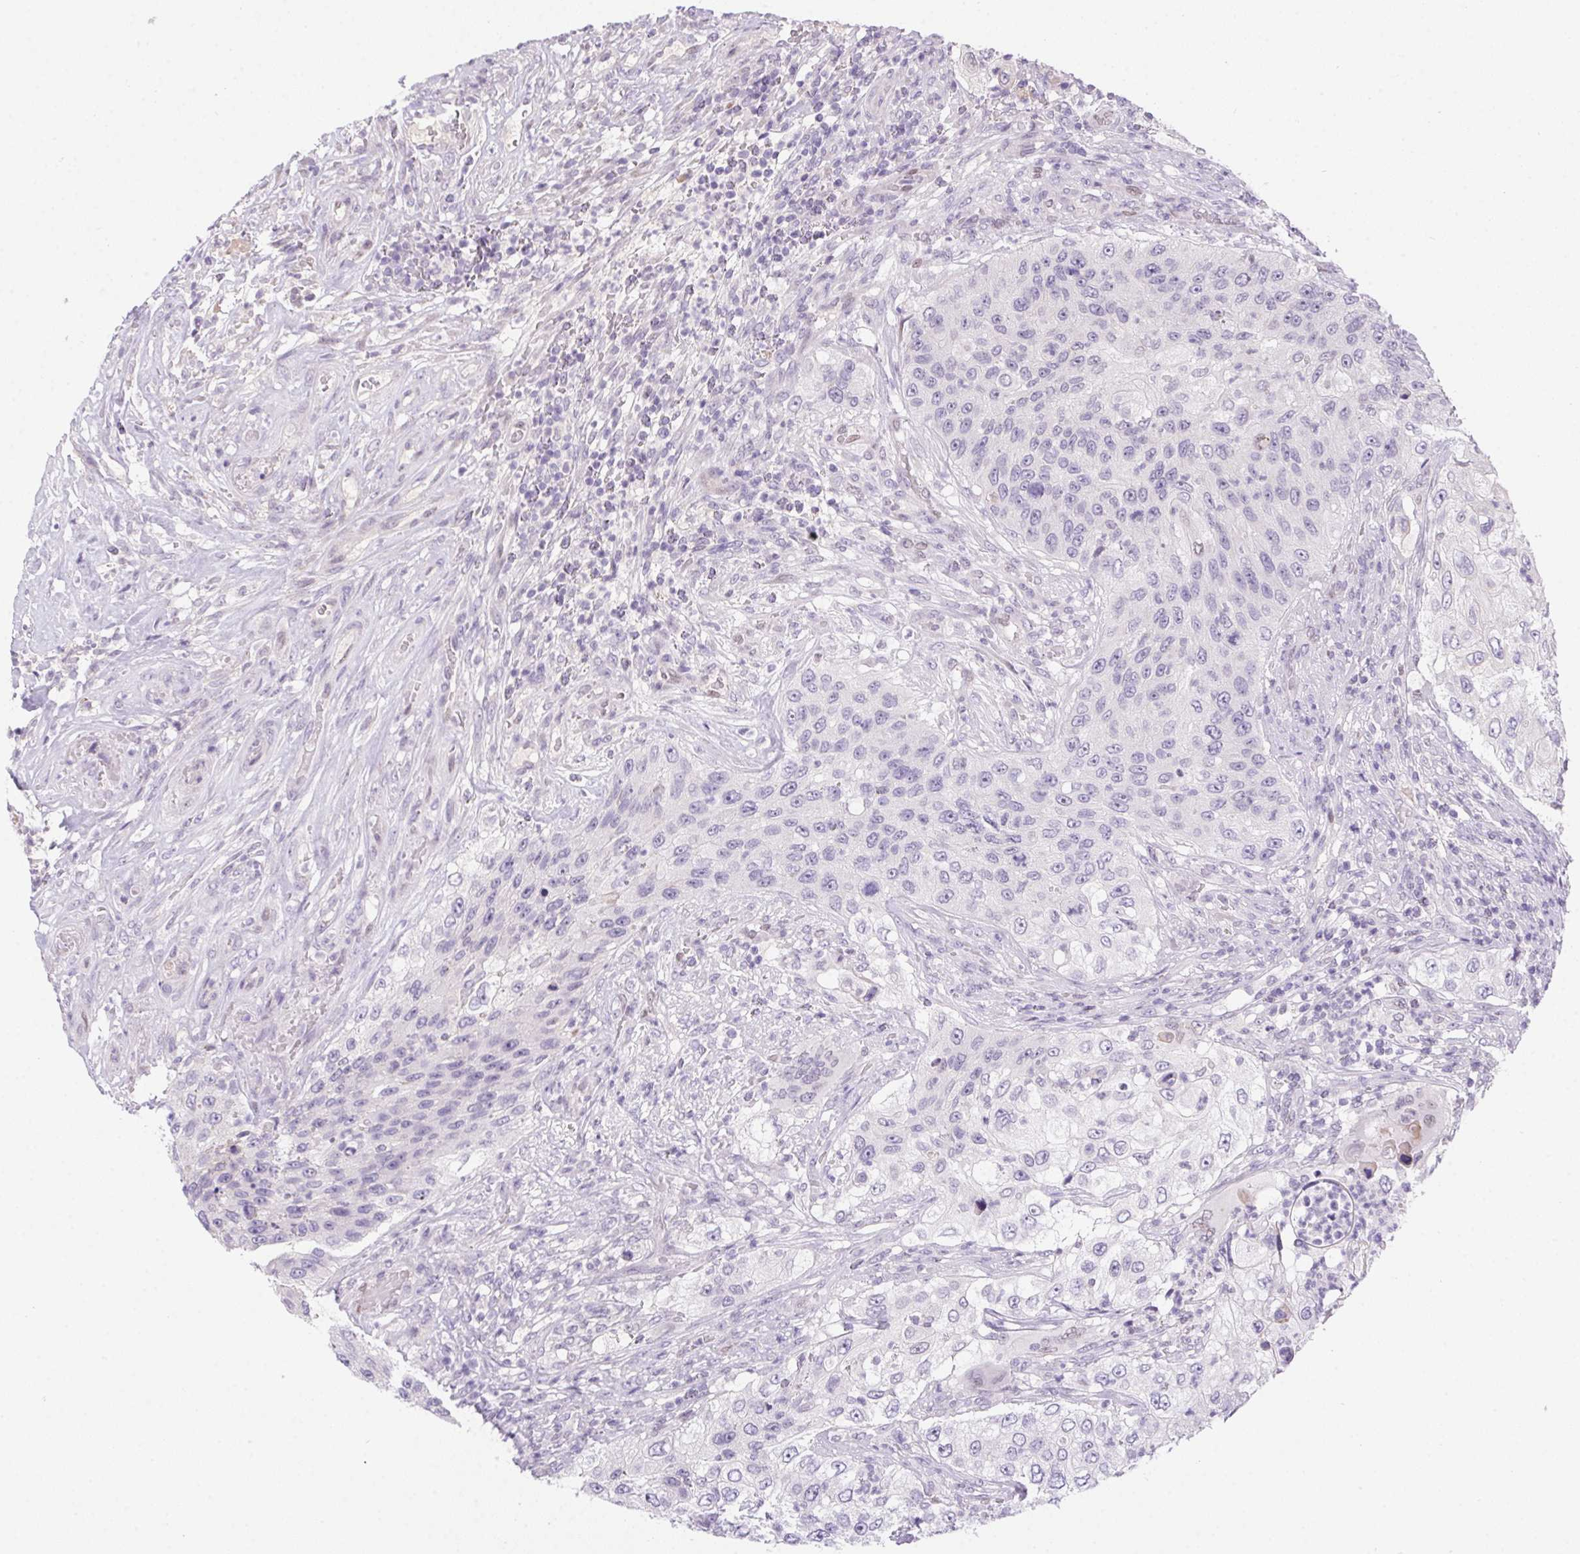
{"staining": {"intensity": "negative", "quantity": "none", "location": "none"}, "tissue": "urothelial cancer", "cell_type": "Tumor cells", "image_type": "cancer", "snomed": [{"axis": "morphology", "description": "Urothelial carcinoma, High grade"}, {"axis": "topography", "description": "Urinary bladder"}], "caption": "Tumor cells show no significant expression in urothelial cancer. (DAB immunohistochemistry (IHC) visualized using brightfield microscopy, high magnification).", "gene": "SP9", "patient": {"sex": "female", "age": 60}}